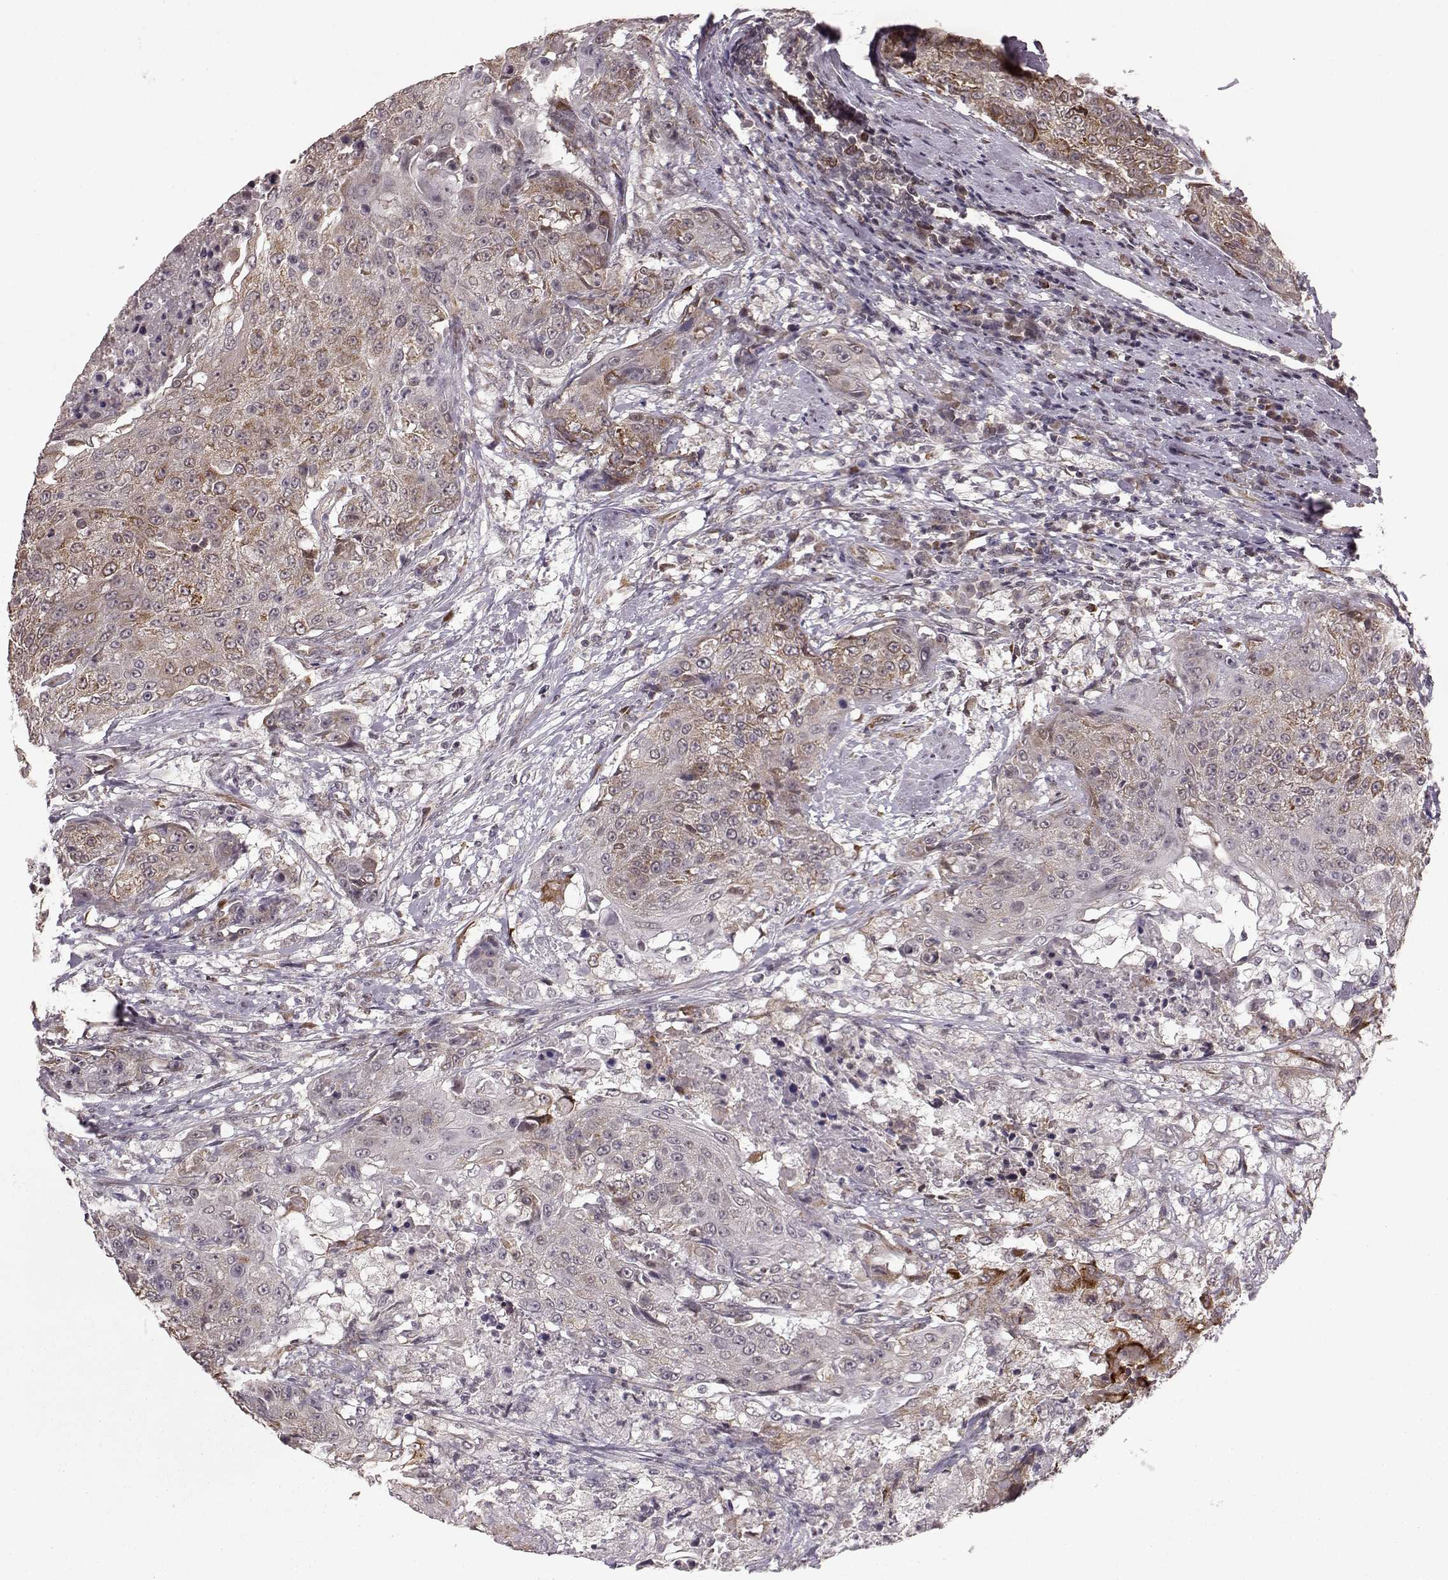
{"staining": {"intensity": "moderate", "quantity": ">75%", "location": "cytoplasmic/membranous"}, "tissue": "urothelial cancer", "cell_type": "Tumor cells", "image_type": "cancer", "snomed": [{"axis": "morphology", "description": "Urothelial carcinoma, High grade"}, {"axis": "topography", "description": "Urinary bladder"}], "caption": "Human urothelial cancer stained with a protein marker shows moderate staining in tumor cells.", "gene": "ELOVL5", "patient": {"sex": "female", "age": 63}}